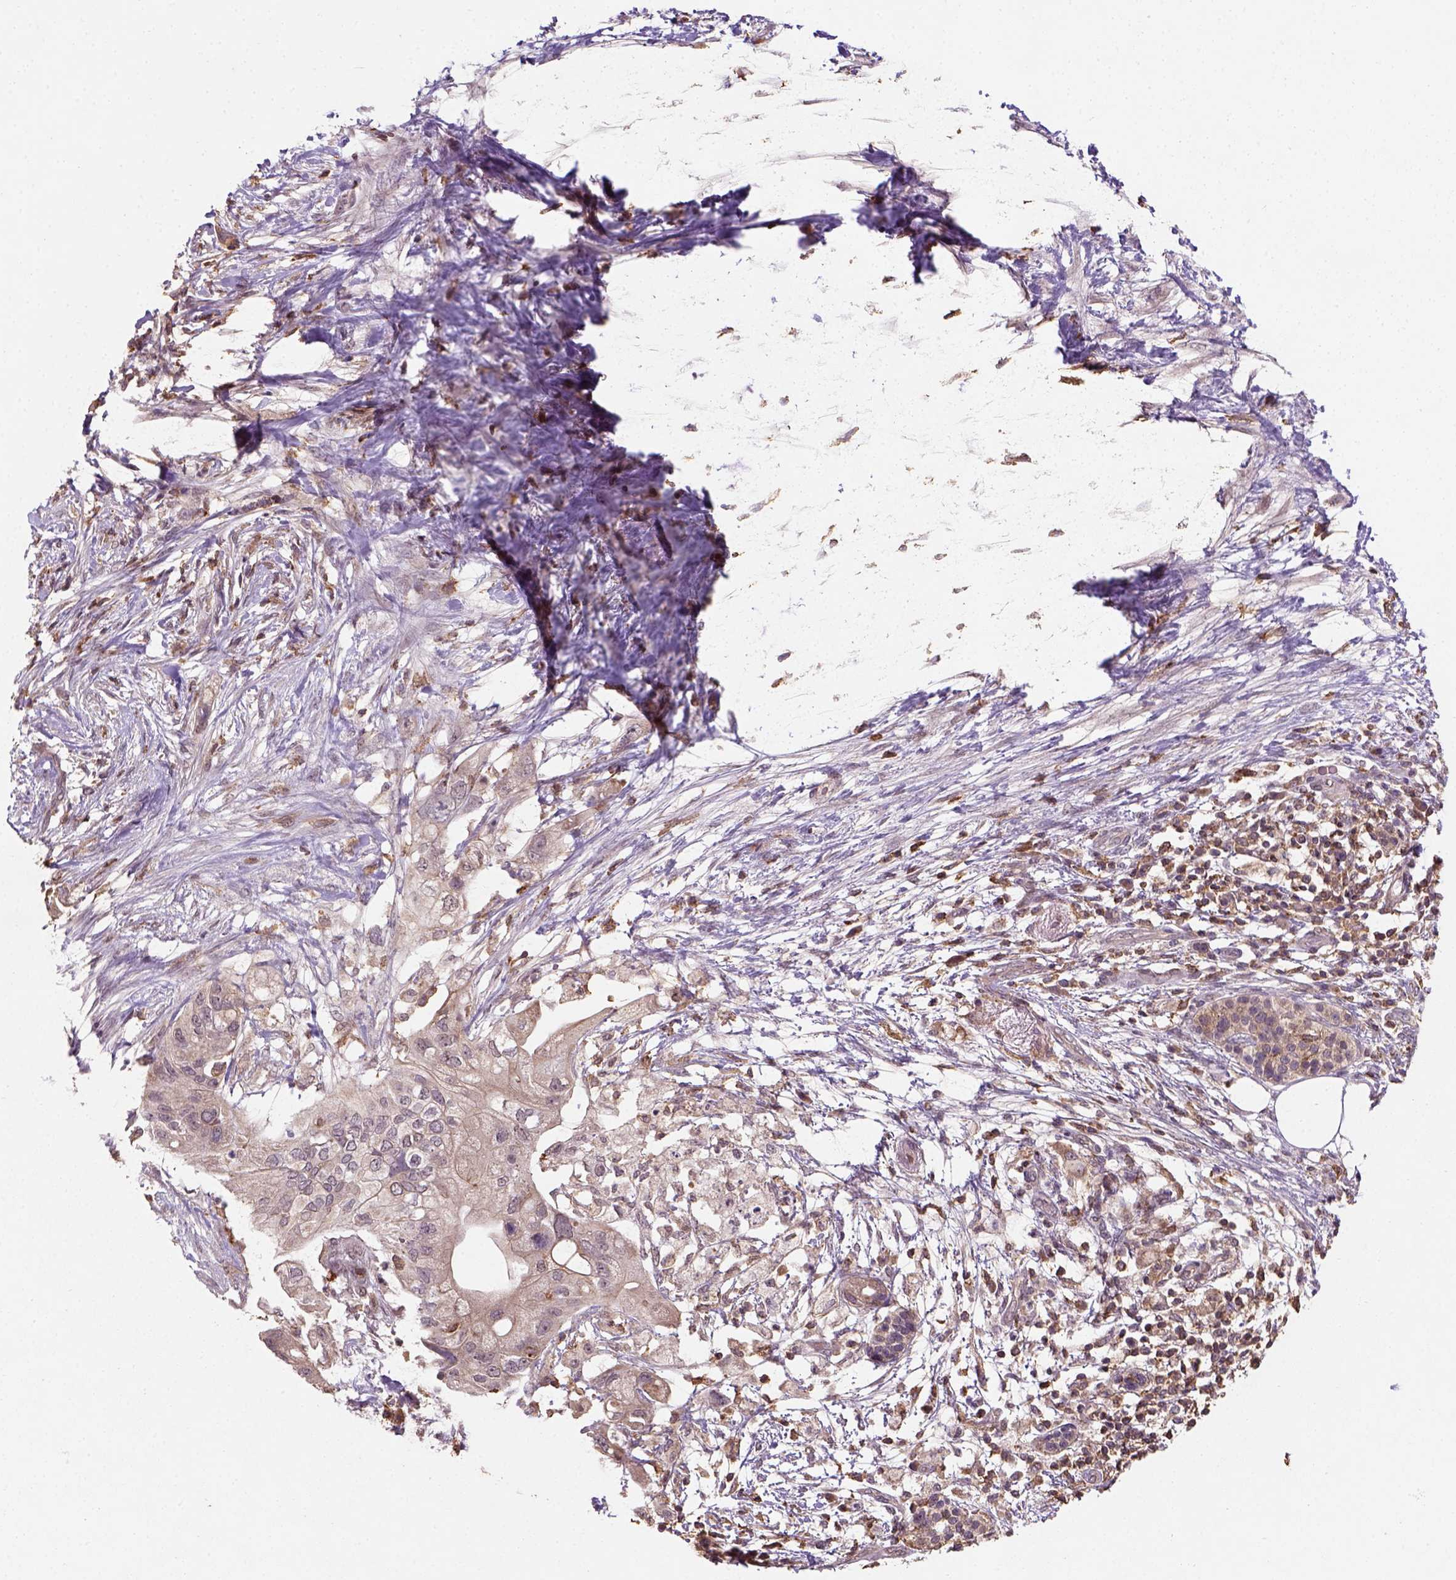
{"staining": {"intensity": "weak", "quantity": ">75%", "location": "cytoplasmic/membranous"}, "tissue": "pancreatic cancer", "cell_type": "Tumor cells", "image_type": "cancer", "snomed": [{"axis": "morphology", "description": "Adenocarcinoma, NOS"}, {"axis": "topography", "description": "Pancreas"}], "caption": "Protein staining by immunohistochemistry reveals weak cytoplasmic/membranous staining in approximately >75% of tumor cells in pancreatic adenocarcinoma.", "gene": "CAMKK1", "patient": {"sex": "female", "age": 72}}